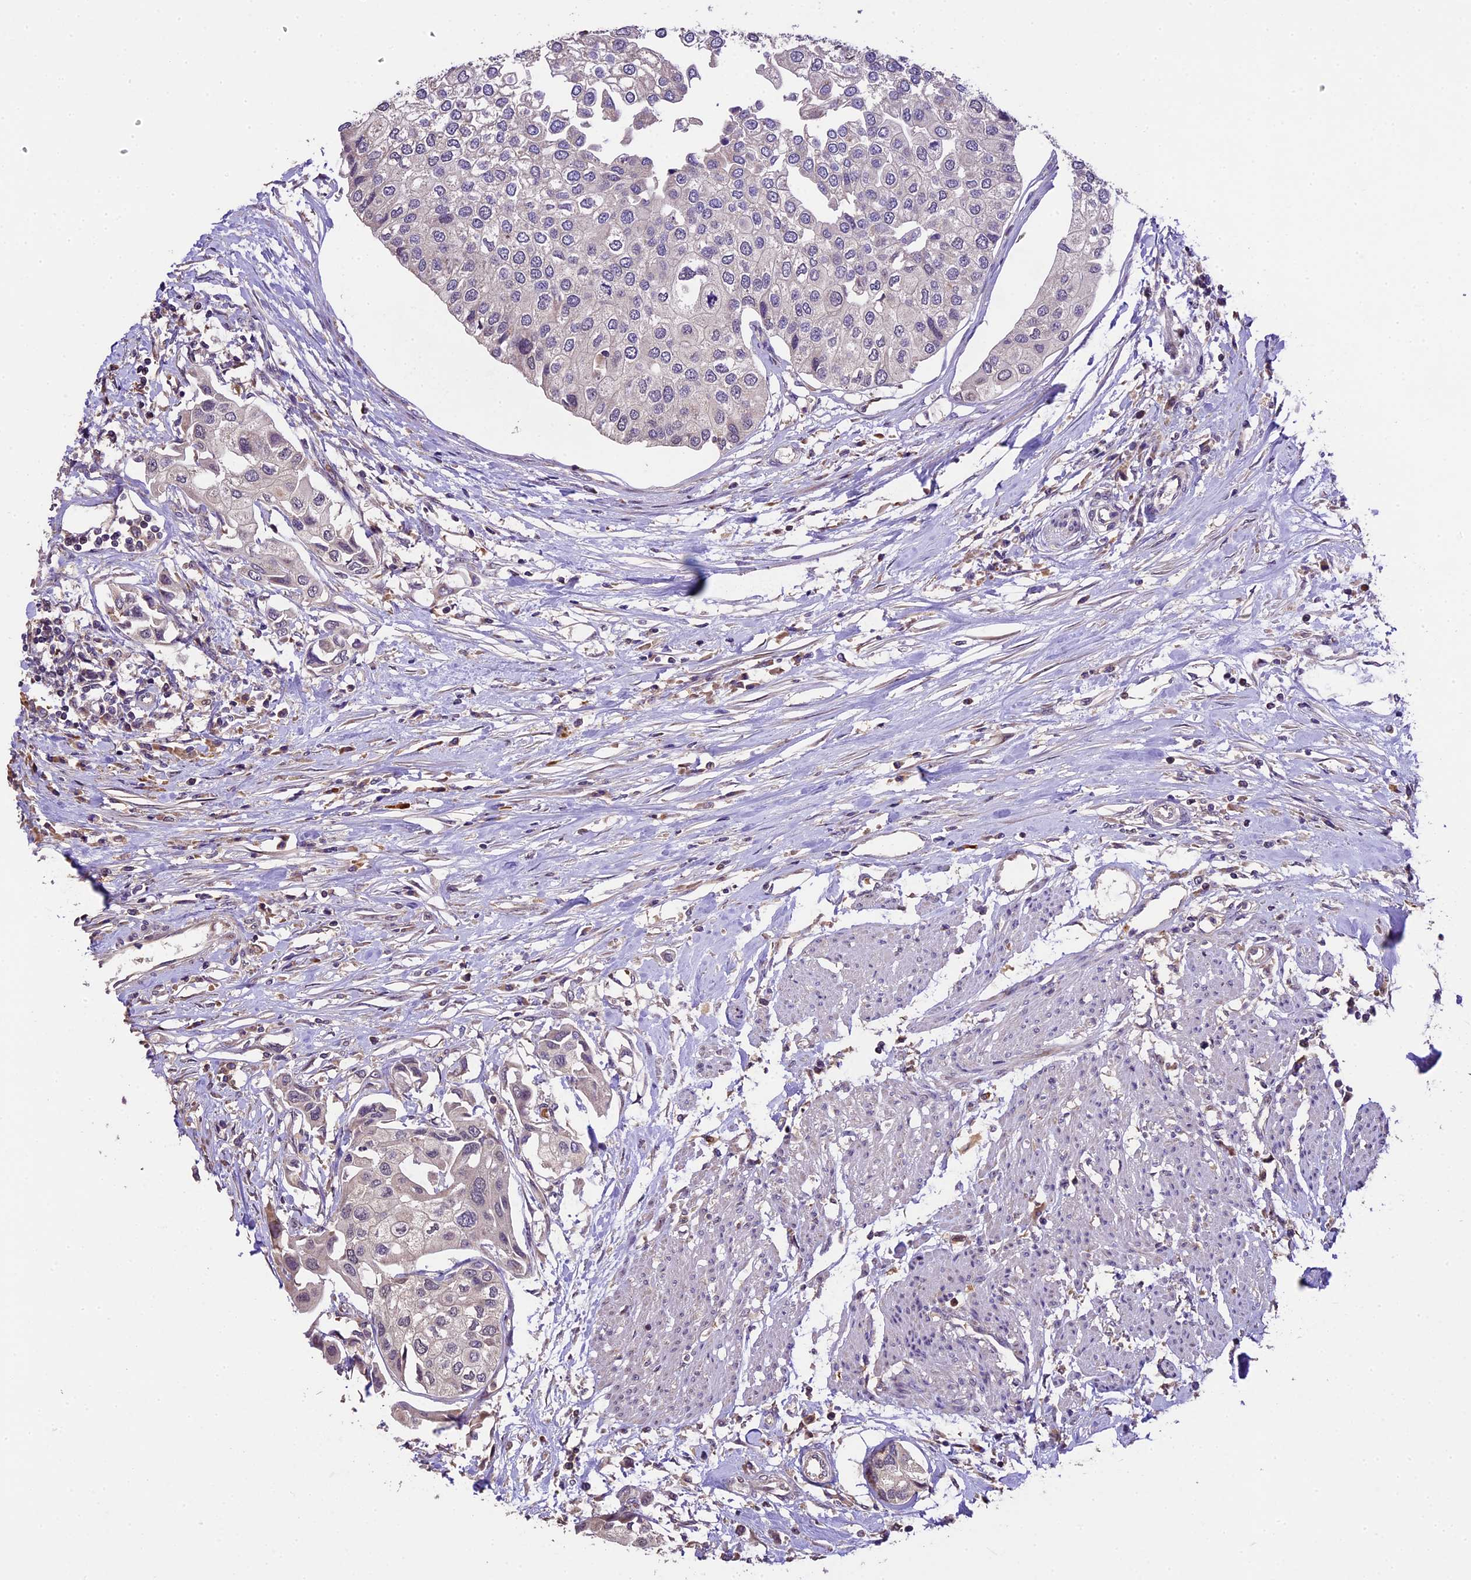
{"staining": {"intensity": "negative", "quantity": "none", "location": "none"}, "tissue": "urothelial cancer", "cell_type": "Tumor cells", "image_type": "cancer", "snomed": [{"axis": "morphology", "description": "Urothelial carcinoma, High grade"}, {"axis": "topography", "description": "Urinary bladder"}], "caption": "Photomicrograph shows no significant protein staining in tumor cells of urothelial carcinoma (high-grade). (DAB (3,3'-diaminobenzidine) immunohistochemistry with hematoxylin counter stain).", "gene": "DGKH", "patient": {"sex": "male", "age": 64}}